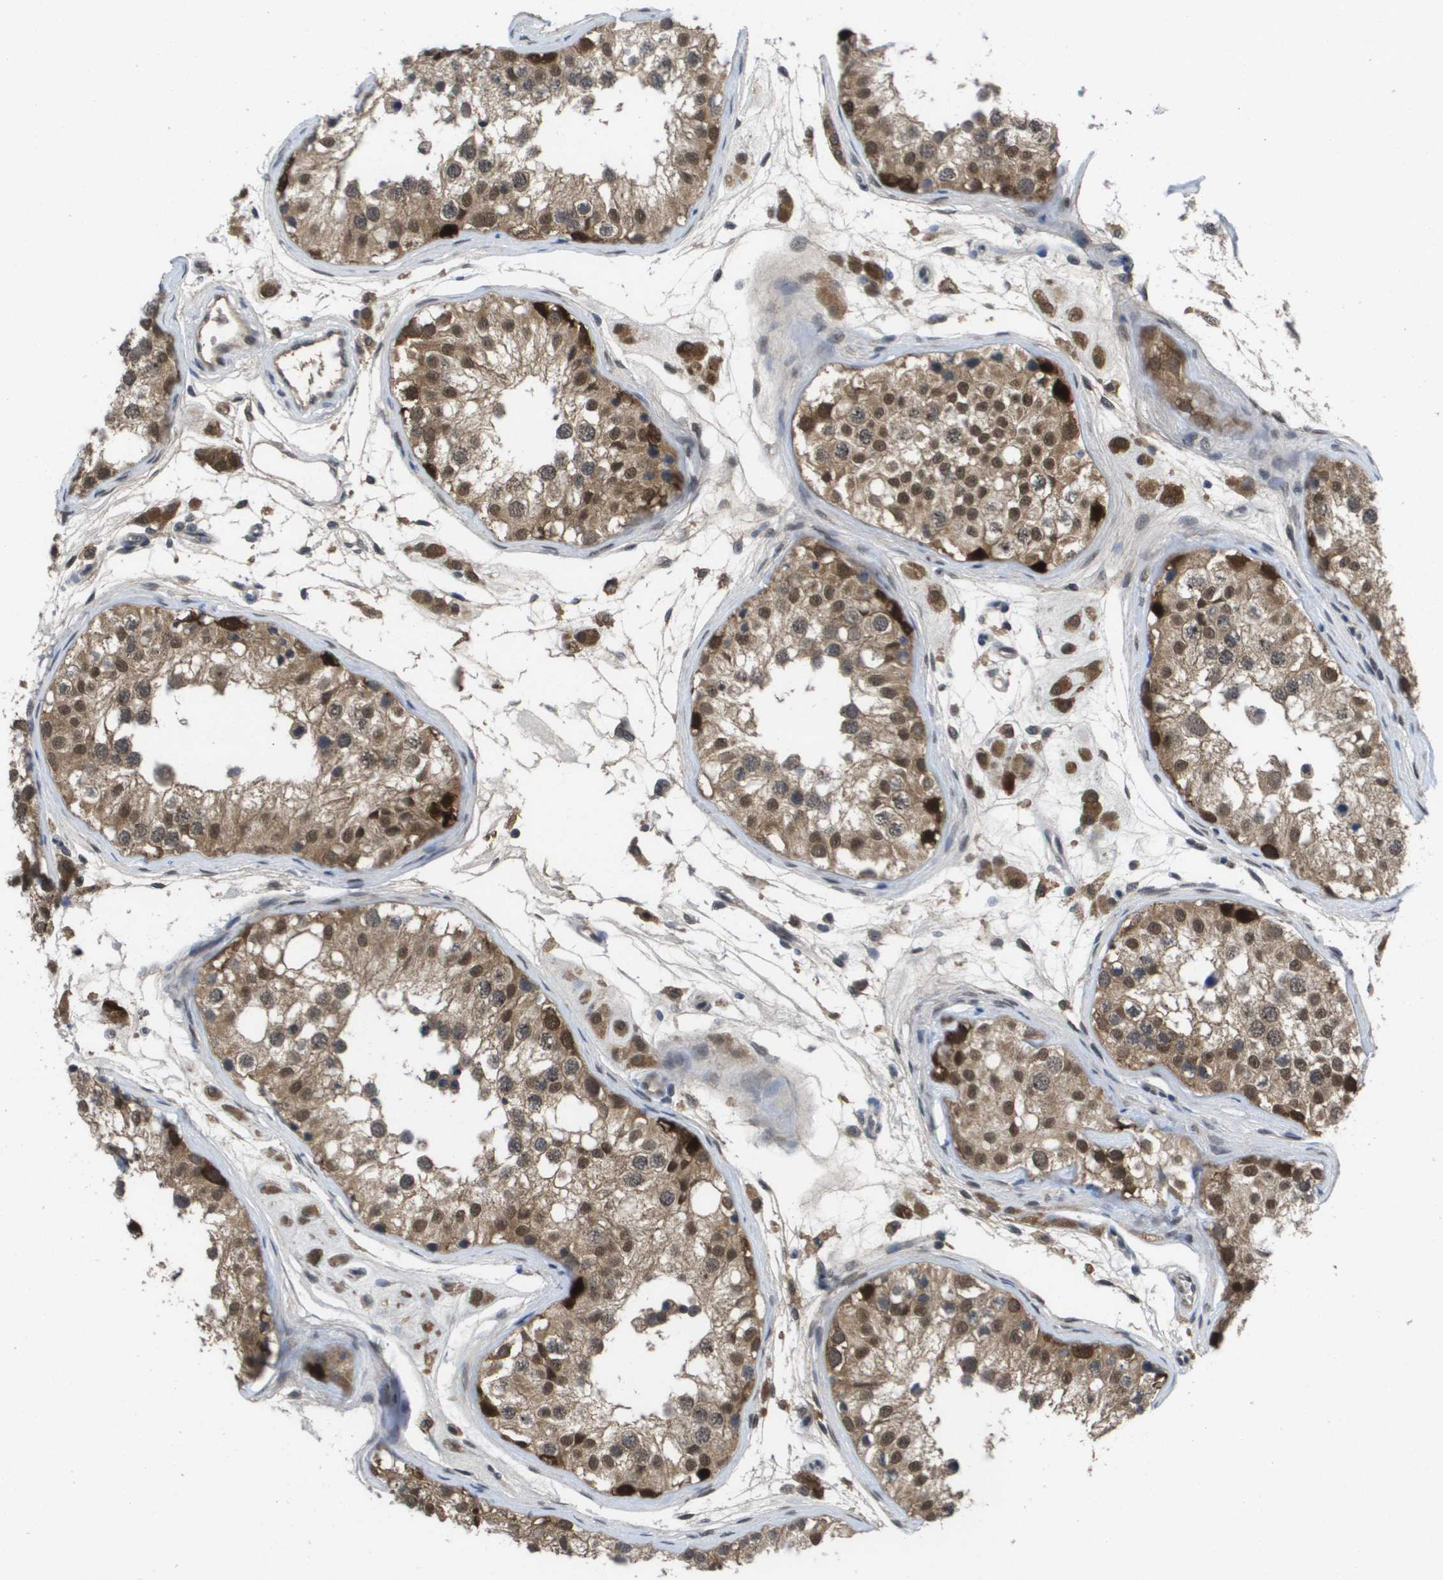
{"staining": {"intensity": "strong", "quantity": ">75%", "location": "cytoplasmic/membranous,nuclear"}, "tissue": "testis", "cell_type": "Cells in seminiferous ducts", "image_type": "normal", "snomed": [{"axis": "morphology", "description": "Normal tissue, NOS"}, {"axis": "morphology", "description": "Adenocarcinoma, metastatic, NOS"}, {"axis": "topography", "description": "Testis"}], "caption": "A brown stain labels strong cytoplasmic/membranous,nuclear staining of a protein in cells in seminiferous ducts of benign testis.", "gene": "AMBRA1", "patient": {"sex": "male", "age": 26}}